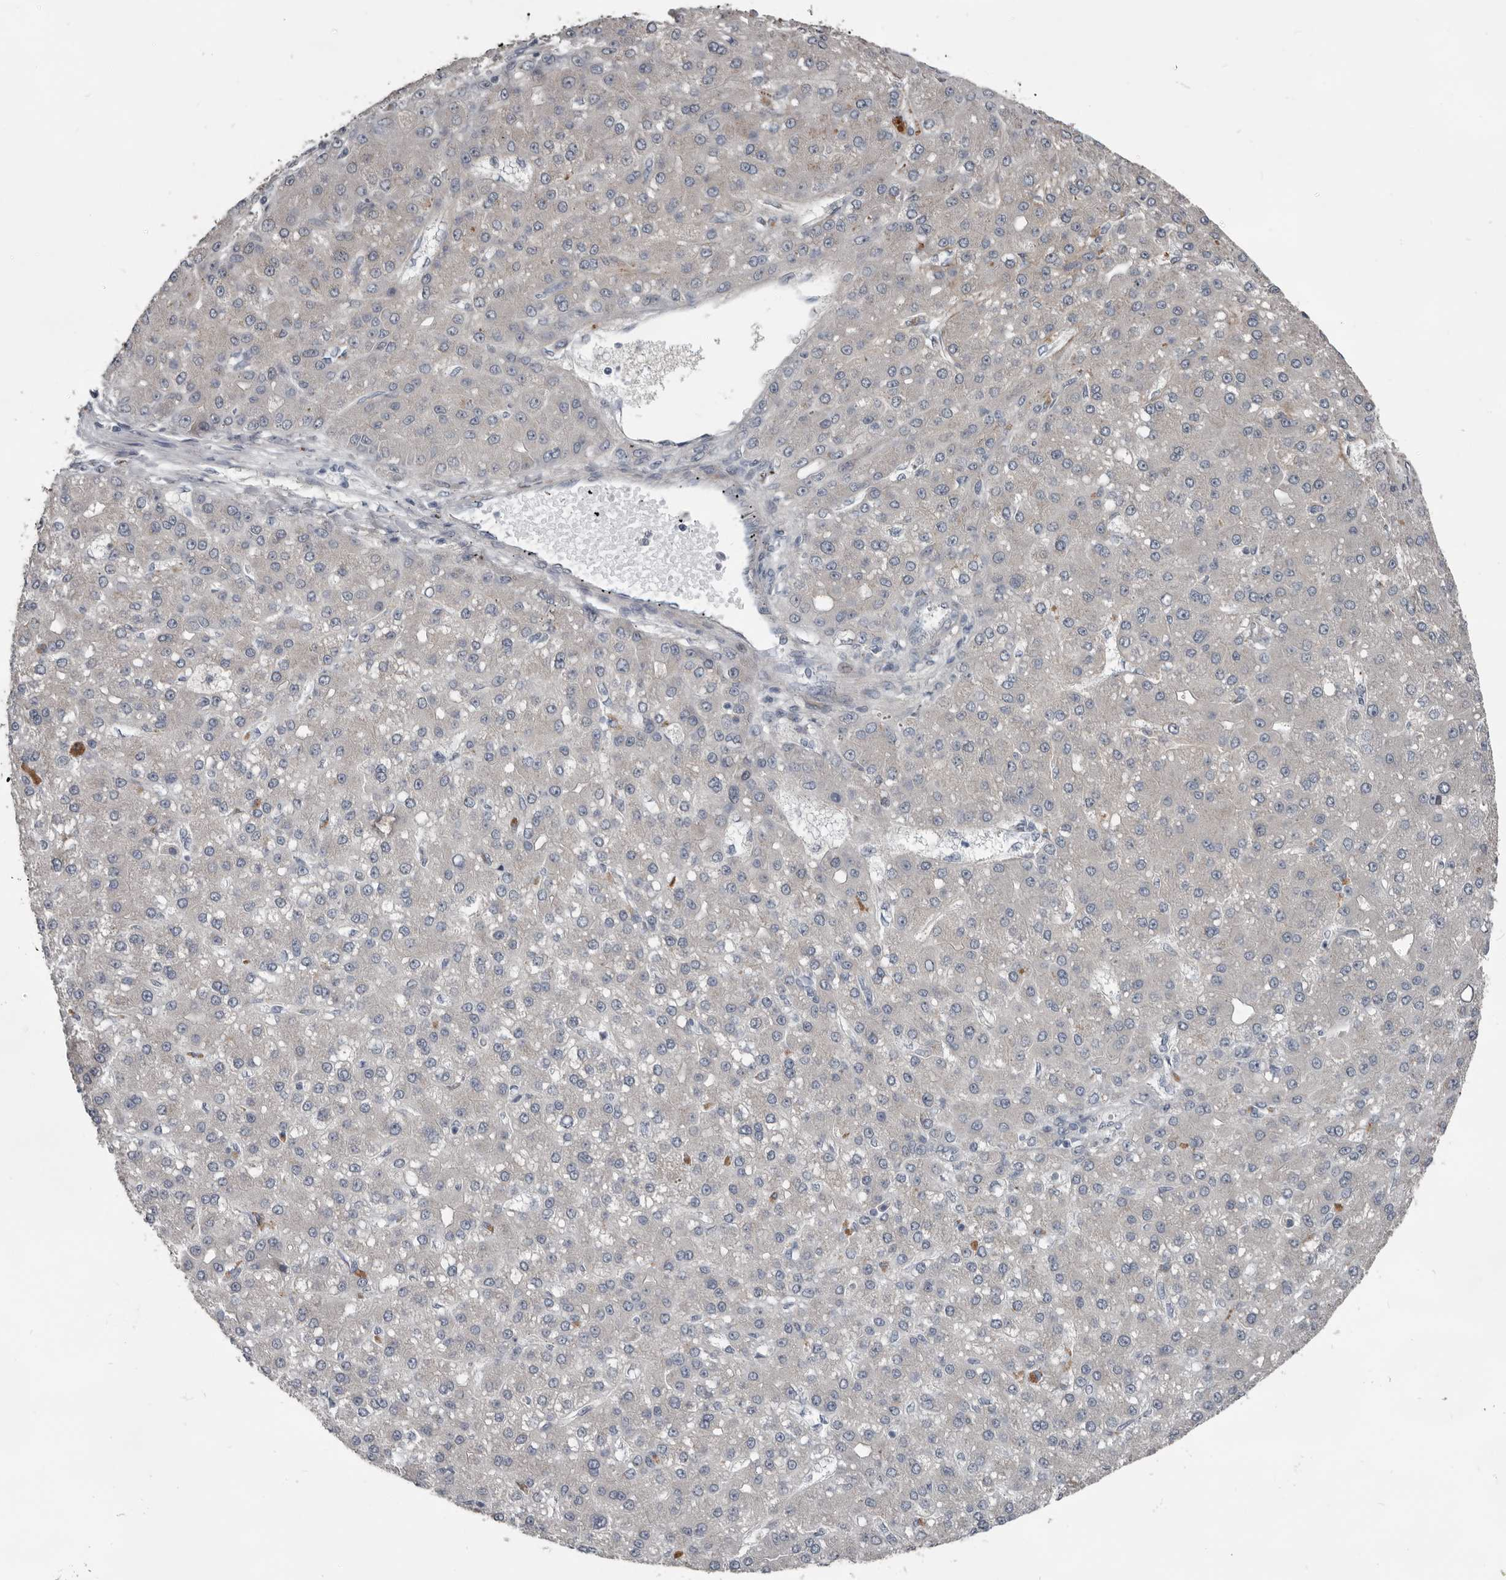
{"staining": {"intensity": "negative", "quantity": "none", "location": "none"}, "tissue": "liver cancer", "cell_type": "Tumor cells", "image_type": "cancer", "snomed": [{"axis": "morphology", "description": "Carcinoma, Hepatocellular, NOS"}, {"axis": "topography", "description": "Liver"}], "caption": "Protein analysis of liver hepatocellular carcinoma displays no significant positivity in tumor cells. The staining was performed using DAB (3,3'-diaminobenzidine) to visualize the protein expression in brown, while the nuclei were stained in blue with hematoxylin (Magnification: 20x).", "gene": "C1orf216", "patient": {"sex": "male", "age": 67}}